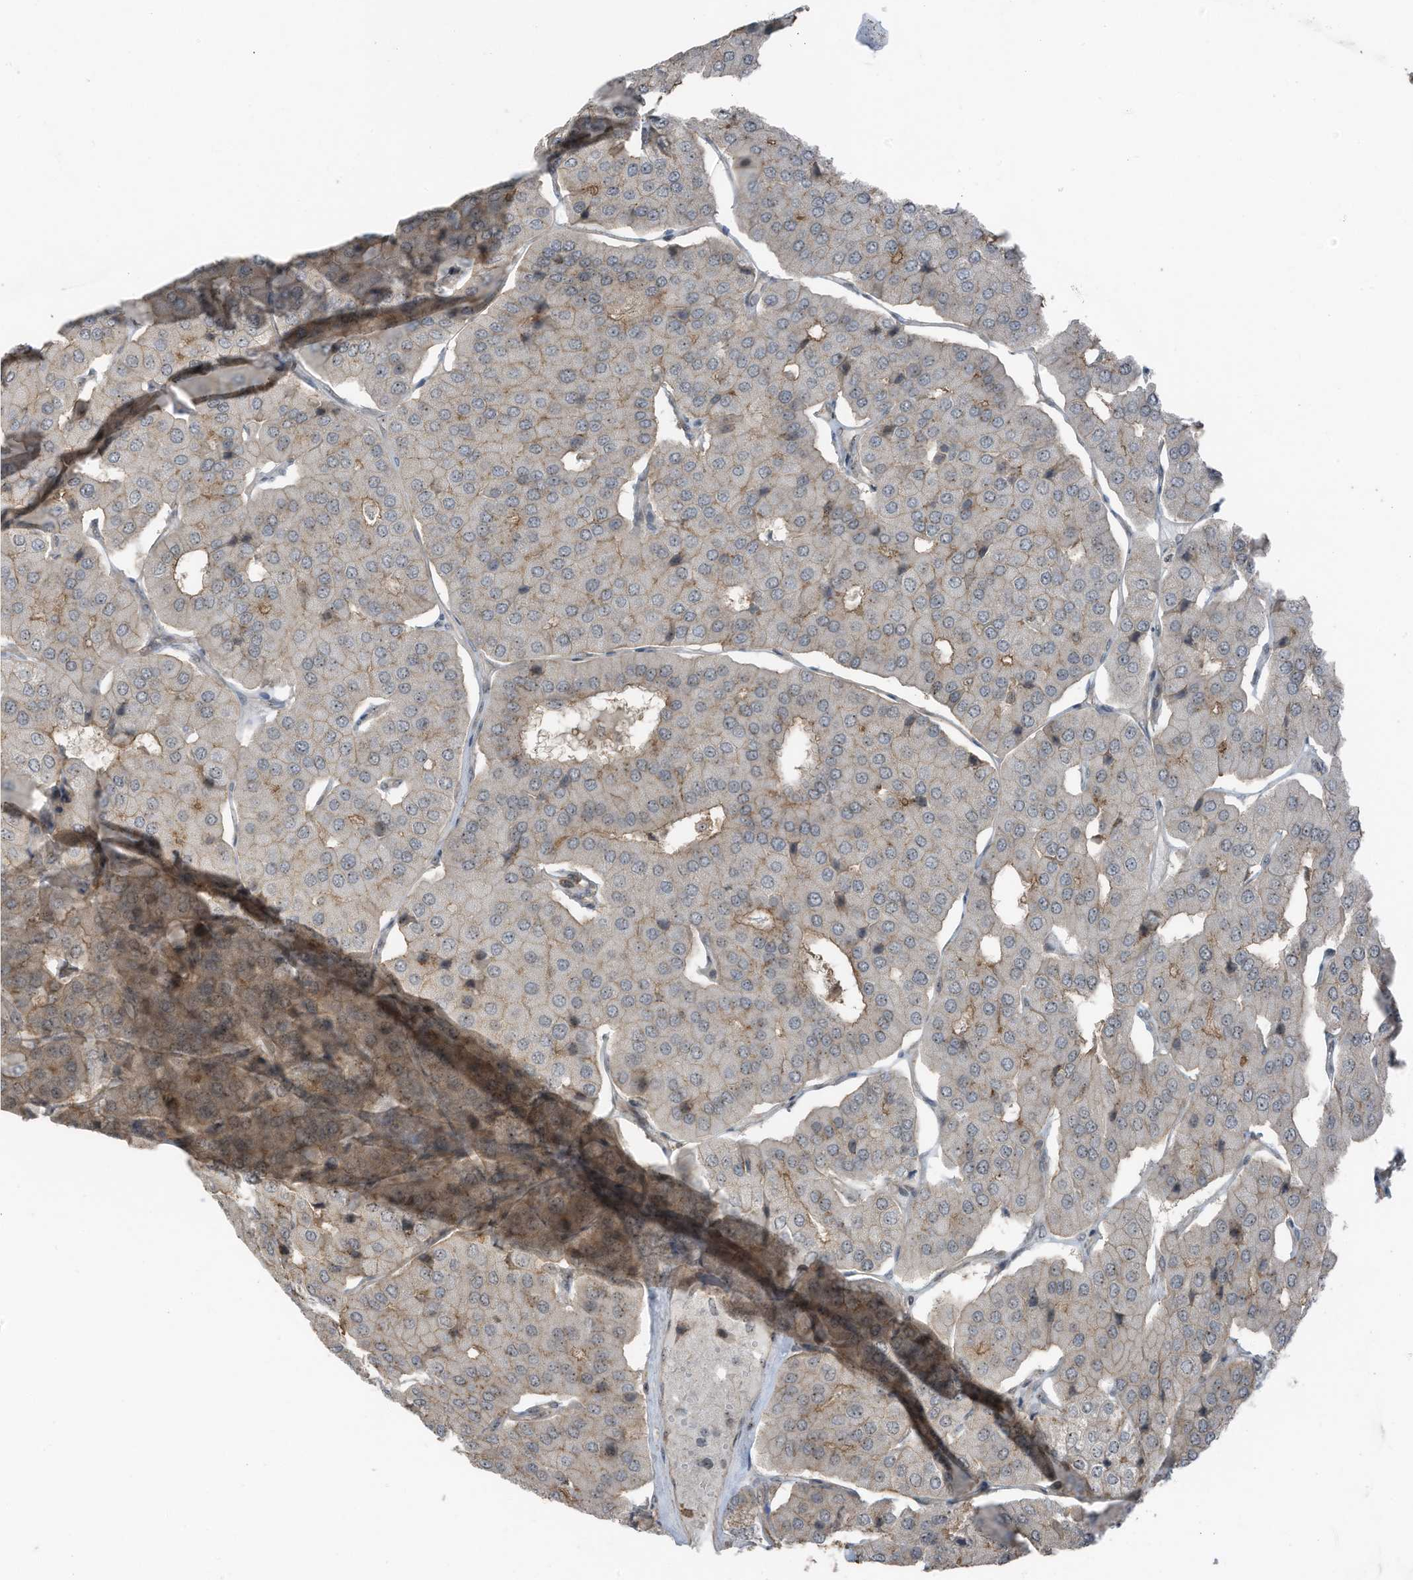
{"staining": {"intensity": "moderate", "quantity": "25%-75%", "location": "nuclear"}, "tissue": "parathyroid gland", "cell_type": "Glandular cells", "image_type": "normal", "snomed": [{"axis": "morphology", "description": "Normal tissue, NOS"}, {"axis": "morphology", "description": "Adenoma, NOS"}, {"axis": "topography", "description": "Parathyroid gland"}], "caption": "Immunohistochemistry of benign parathyroid gland displays medium levels of moderate nuclear positivity in approximately 25%-75% of glandular cells. (DAB = brown stain, brightfield microscopy at high magnification).", "gene": "UTP3", "patient": {"sex": "female", "age": 86}}